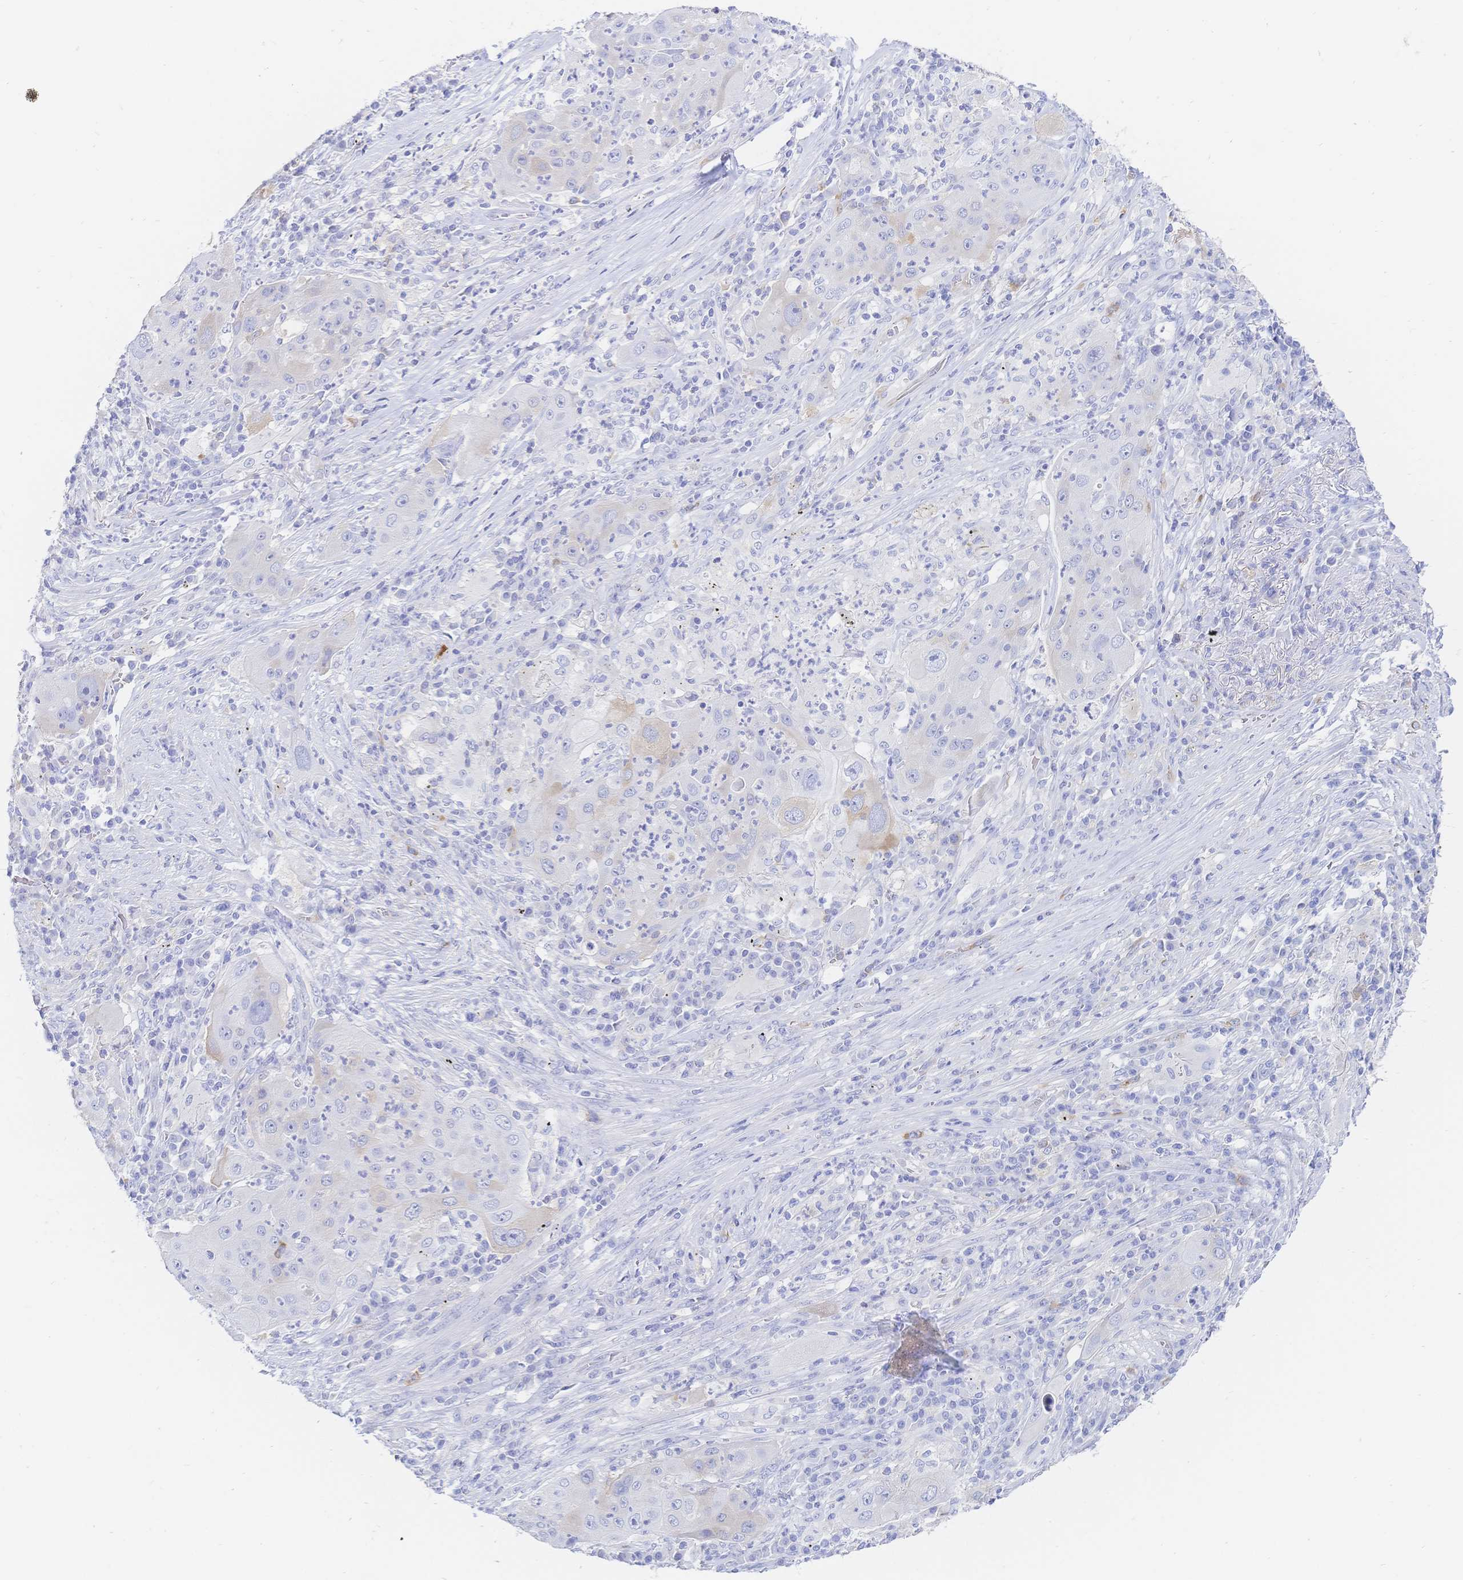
{"staining": {"intensity": "weak", "quantity": "<25%", "location": "cytoplasmic/membranous"}, "tissue": "lung cancer", "cell_type": "Tumor cells", "image_type": "cancer", "snomed": [{"axis": "morphology", "description": "Squamous cell carcinoma, NOS"}, {"axis": "topography", "description": "Lung"}], "caption": "Tumor cells are negative for brown protein staining in lung cancer (squamous cell carcinoma).", "gene": "RRM1", "patient": {"sex": "female", "age": 59}}